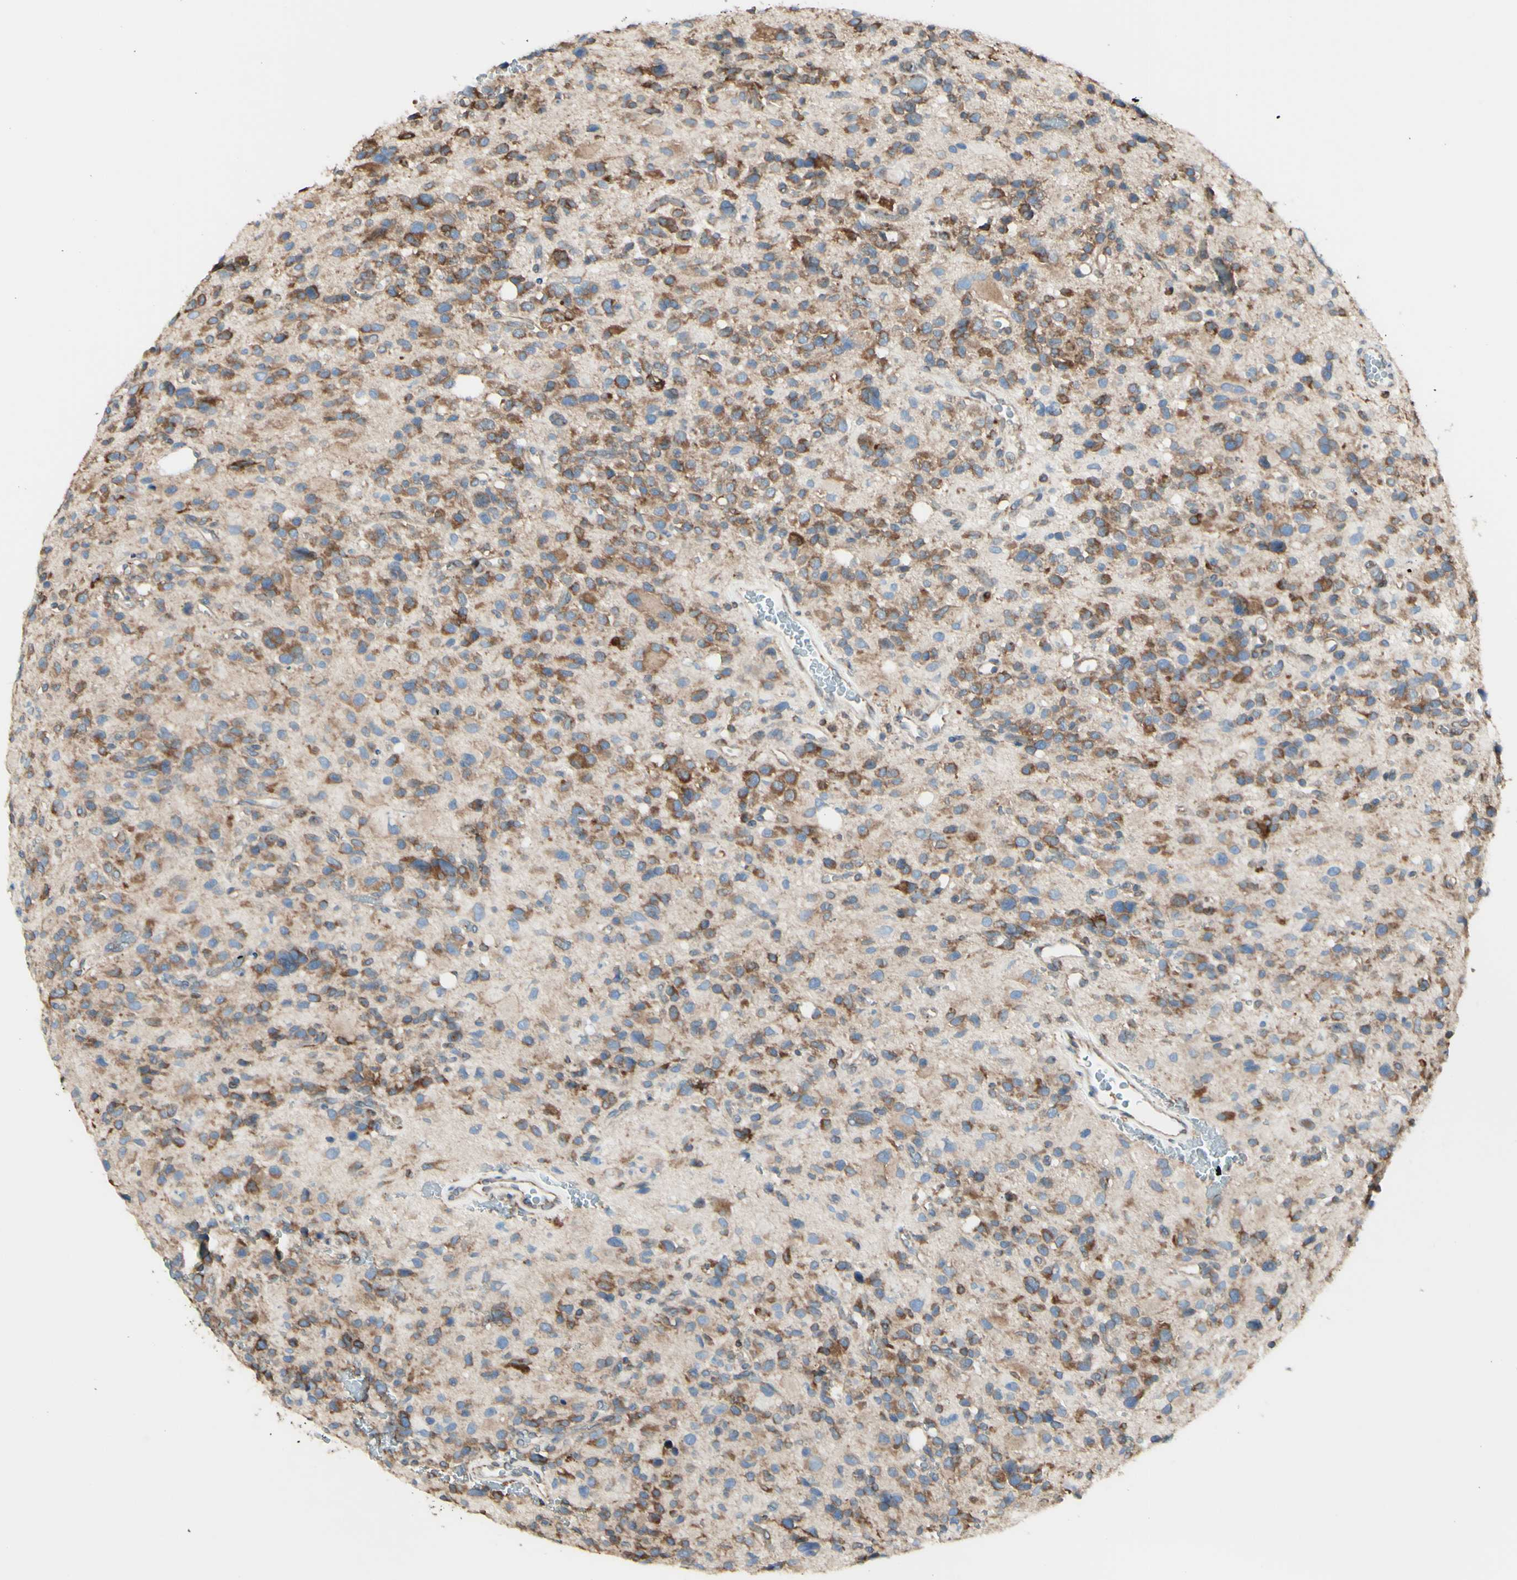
{"staining": {"intensity": "moderate", "quantity": ">75%", "location": "cytoplasmic/membranous"}, "tissue": "glioma", "cell_type": "Tumor cells", "image_type": "cancer", "snomed": [{"axis": "morphology", "description": "Glioma, malignant, High grade"}, {"axis": "topography", "description": "Brain"}], "caption": "The histopathology image reveals staining of high-grade glioma (malignant), revealing moderate cytoplasmic/membranous protein expression (brown color) within tumor cells.", "gene": "DNAJB11", "patient": {"sex": "male", "age": 48}}